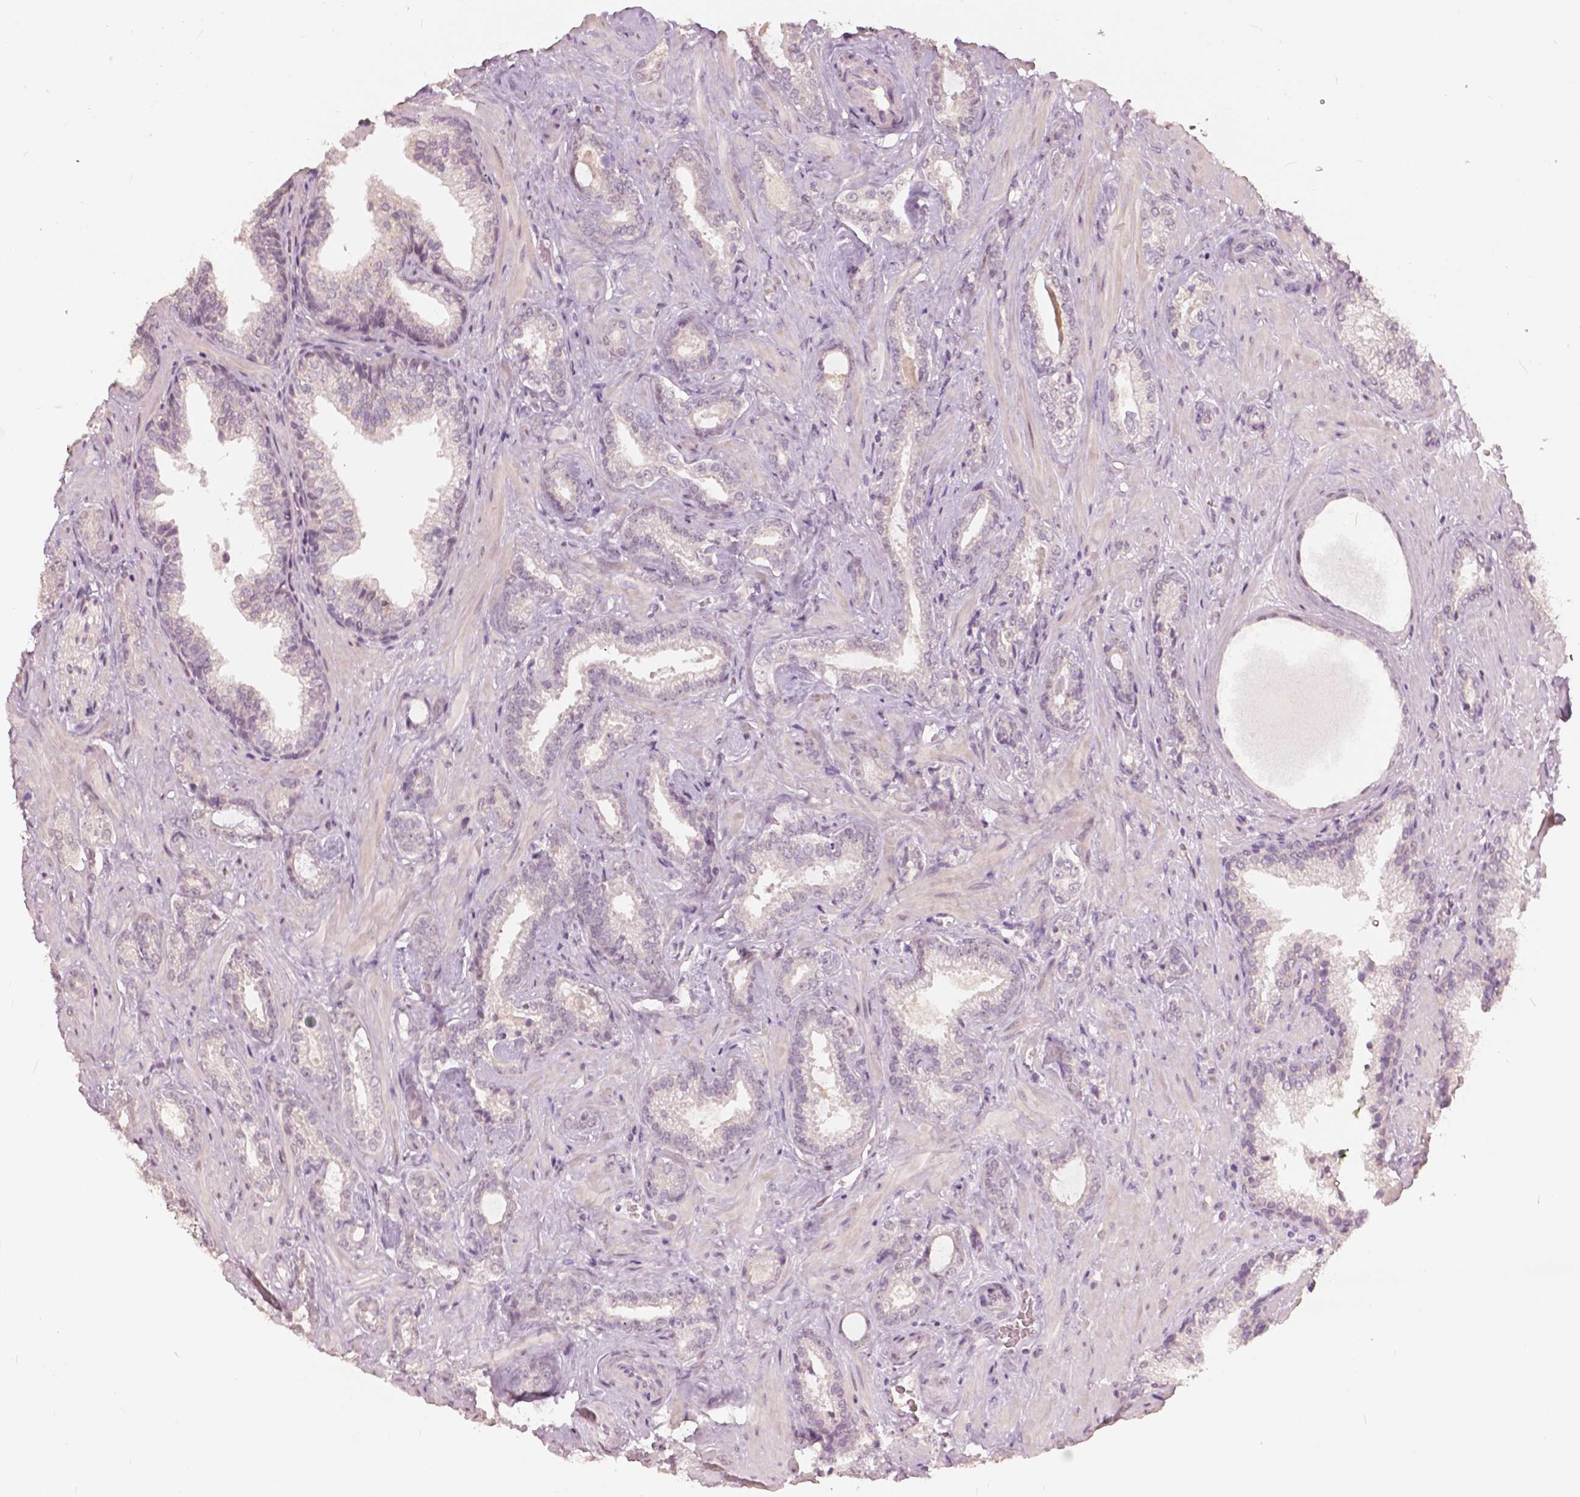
{"staining": {"intensity": "negative", "quantity": "none", "location": "none"}, "tissue": "prostate cancer", "cell_type": "Tumor cells", "image_type": "cancer", "snomed": [{"axis": "morphology", "description": "Adenocarcinoma, Low grade"}, {"axis": "topography", "description": "Prostate"}], "caption": "Histopathology image shows no protein staining in tumor cells of prostate adenocarcinoma (low-grade) tissue.", "gene": "NANOG", "patient": {"sex": "male", "age": 61}}